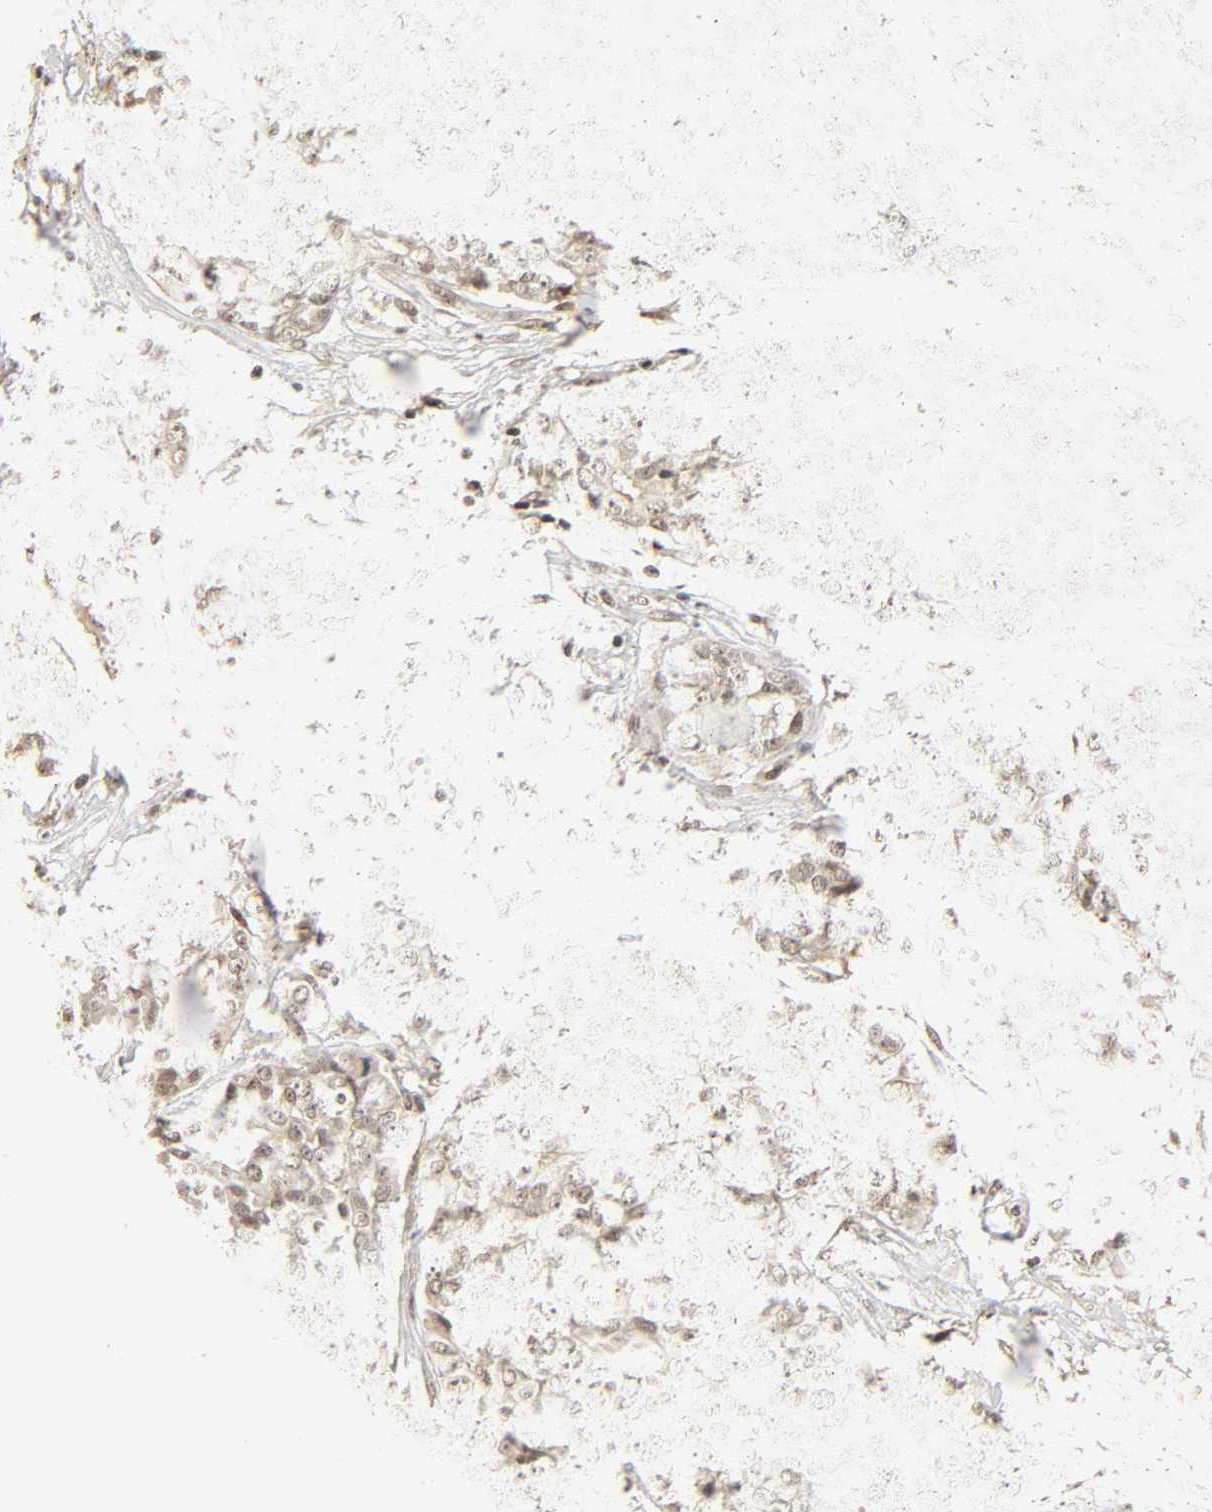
{"staining": {"intensity": "weak", "quantity": "25%-75%", "location": "cytoplasmic/membranous,nuclear"}, "tissue": "ovarian cancer", "cell_type": "Tumor cells", "image_type": "cancer", "snomed": [{"axis": "morphology", "description": "Cystadenocarcinoma, serous, NOS"}, {"axis": "topography", "description": "Soft tissue"}, {"axis": "topography", "description": "Ovary"}], "caption": "This is an image of immunohistochemistry (IHC) staining of ovarian cancer, which shows weak staining in the cytoplasmic/membranous and nuclear of tumor cells.", "gene": "TAF10", "patient": {"sex": "female", "age": 57}}